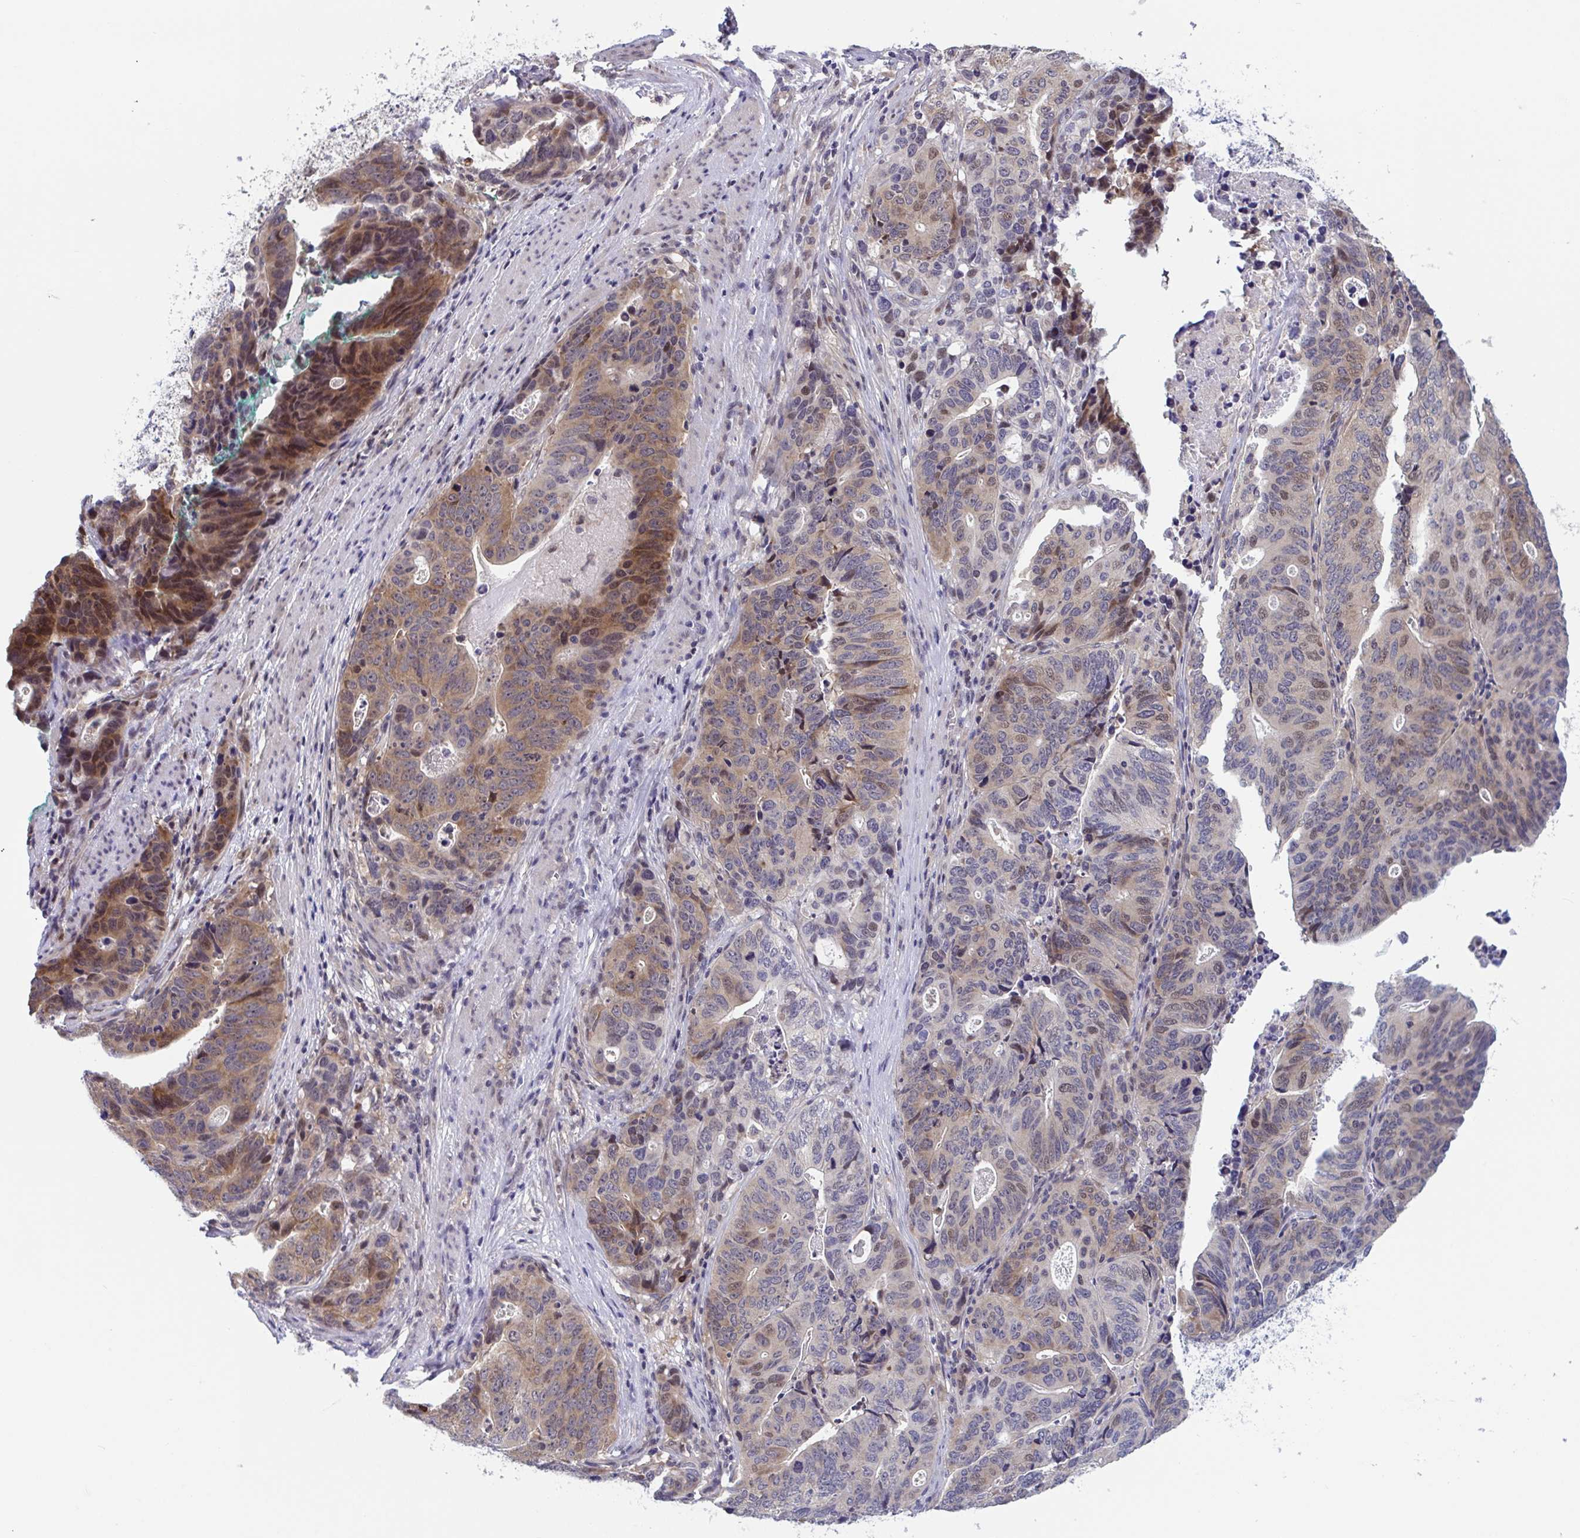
{"staining": {"intensity": "moderate", "quantity": "25%-75%", "location": "cytoplasmic/membranous,nuclear"}, "tissue": "stomach cancer", "cell_type": "Tumor cells", "image_type": "cancer", "snomed": [{"axis": "morphology", "description": "Adenocarcinoma, NOS"}, {"axis": "topography", "description": "Stomach, upper"}], "caption": "Tumor cells demonstrate medium levels of moderate cytoplasmic/membranous and nuclear expression in about 25%-75% of cells in stomach adenocarcinoma.", "gene": "RIOK1", "patient": {"sex": "female", "age": 67}}